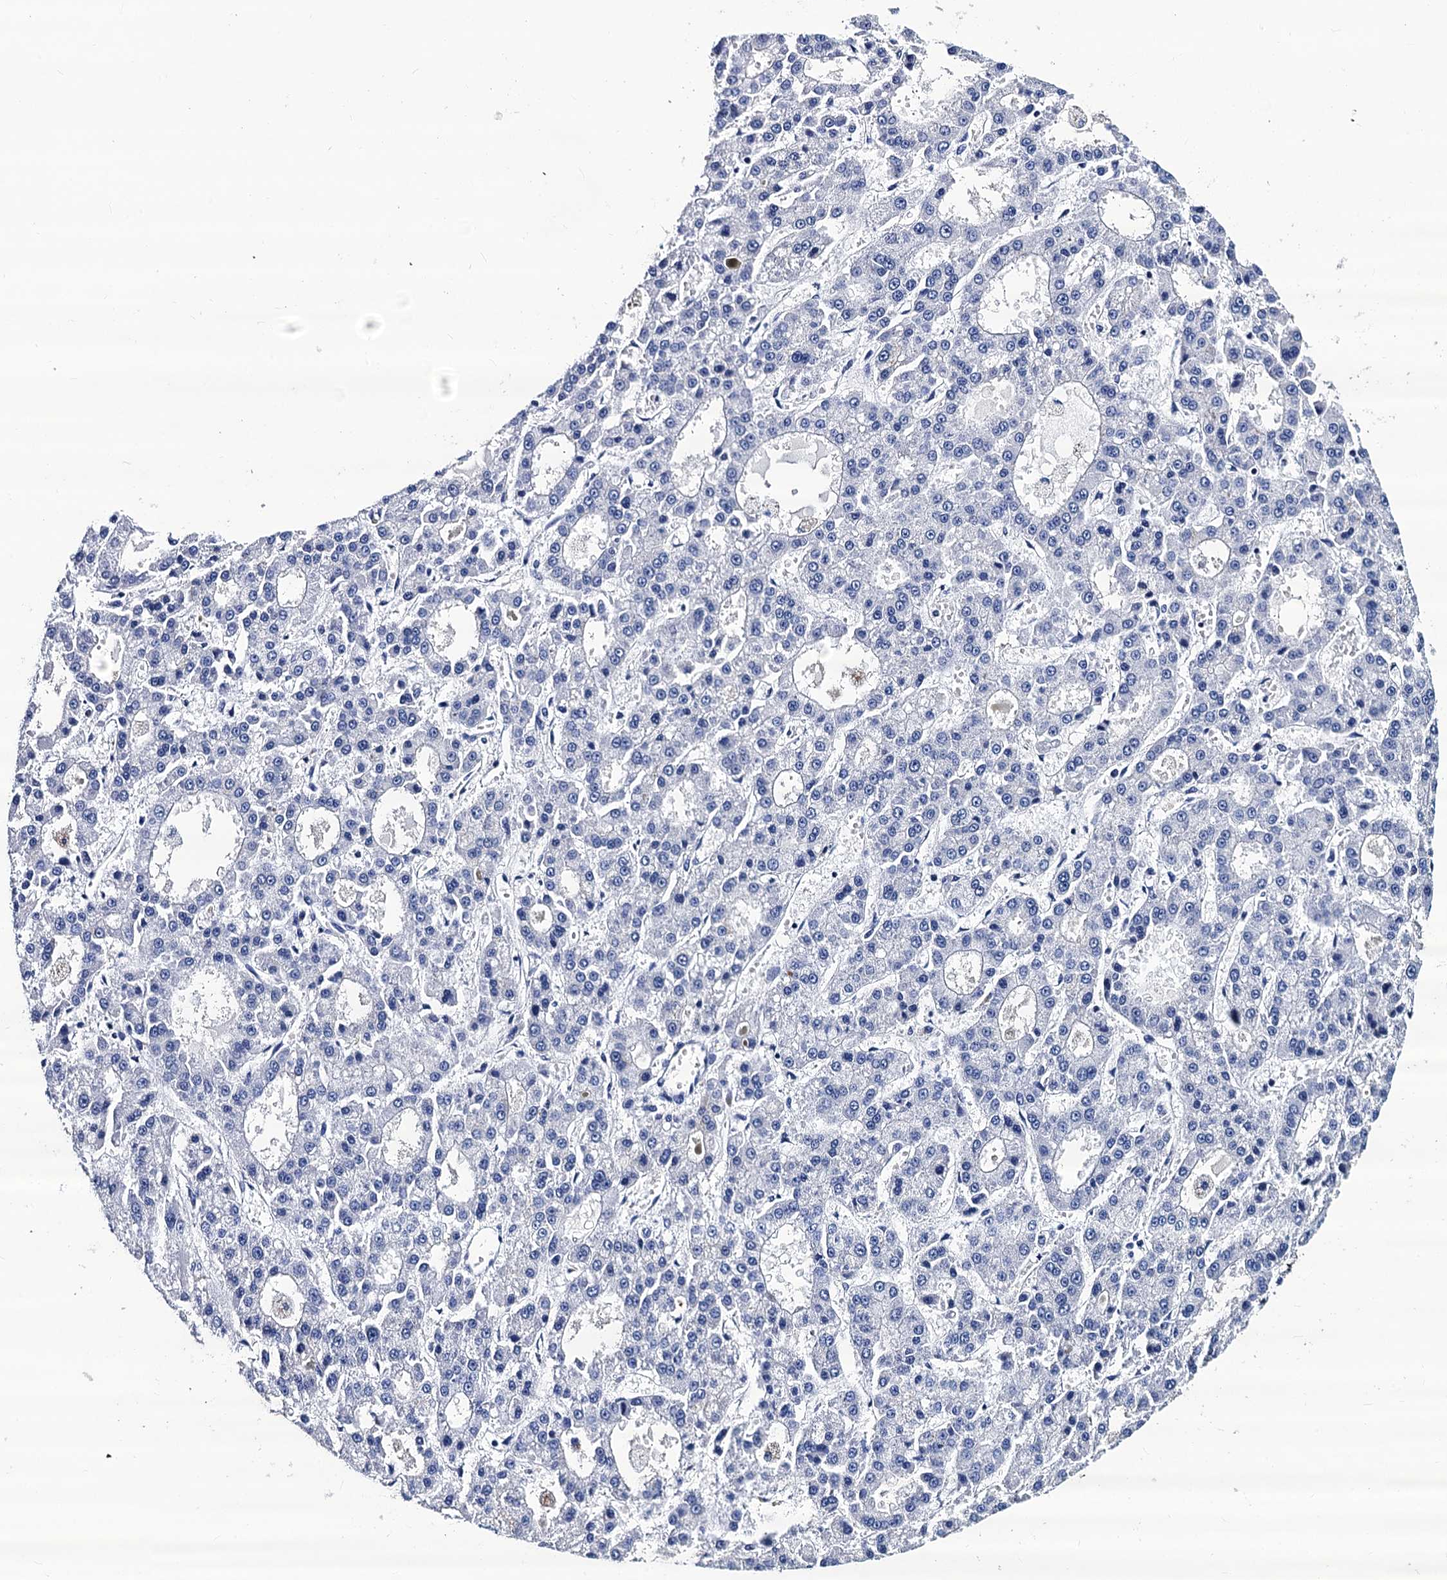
{"staining": {"intensity": "negative", "quantity": "none", "location": "none"}, "tissue": "liver cancer", "cell_type": "Tumor cells", "image_type": "cancer", "snomed": [{"axis": "morphology", "description": "Carcinoma, Hepatocellular, NOS"}, {"axis": "topography", "description": "Liver"}], "caption": "DAB (3,3'-diaminobenzidine) immunohistochemical staining of hepatocellular carcinoma (liver) displays no significant staining in tumor cells.", "gene": "LRRC30", "patient": {"sex": "male", "age": 70}}